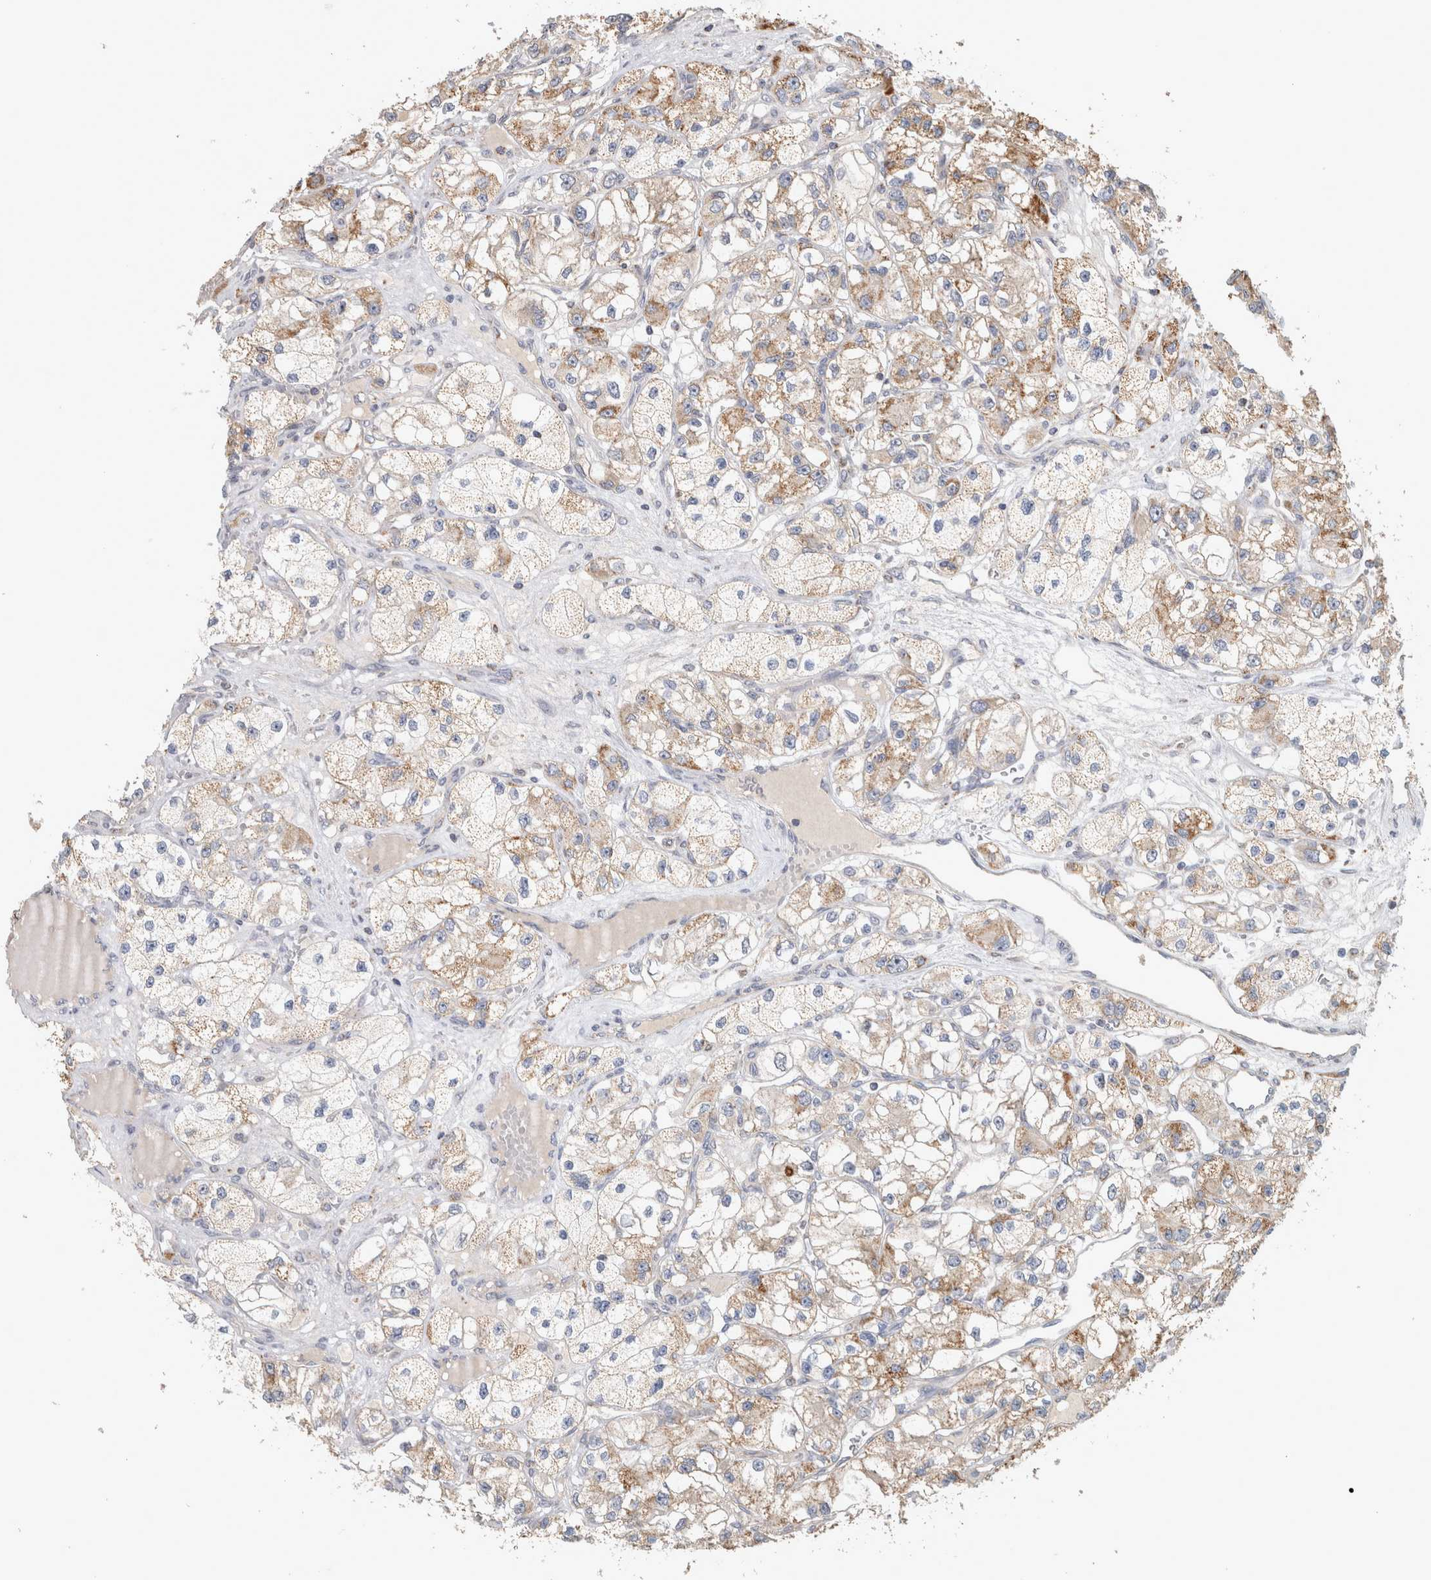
{"staining": {"intensity": "moderate", "quantity": "<25%", "location": "cytoplasmic/membranous"}, "tissue": "renal cancer", "cell_type": "Tumor cells", "image_type": "cancer", "snomed": [{"axis": "morphology", "description": "Adenocarcinoma, NOS"}, {"axis": "topography", "description": "Kidney"}], "caption": "Tumor cells demonstrate low levels of moderate cytoplasmic/membranous staining in about <25% of cells in human renal cancer.", "gene": "ST8SIA1", "patient": {"sex": "female", "age": 57}}